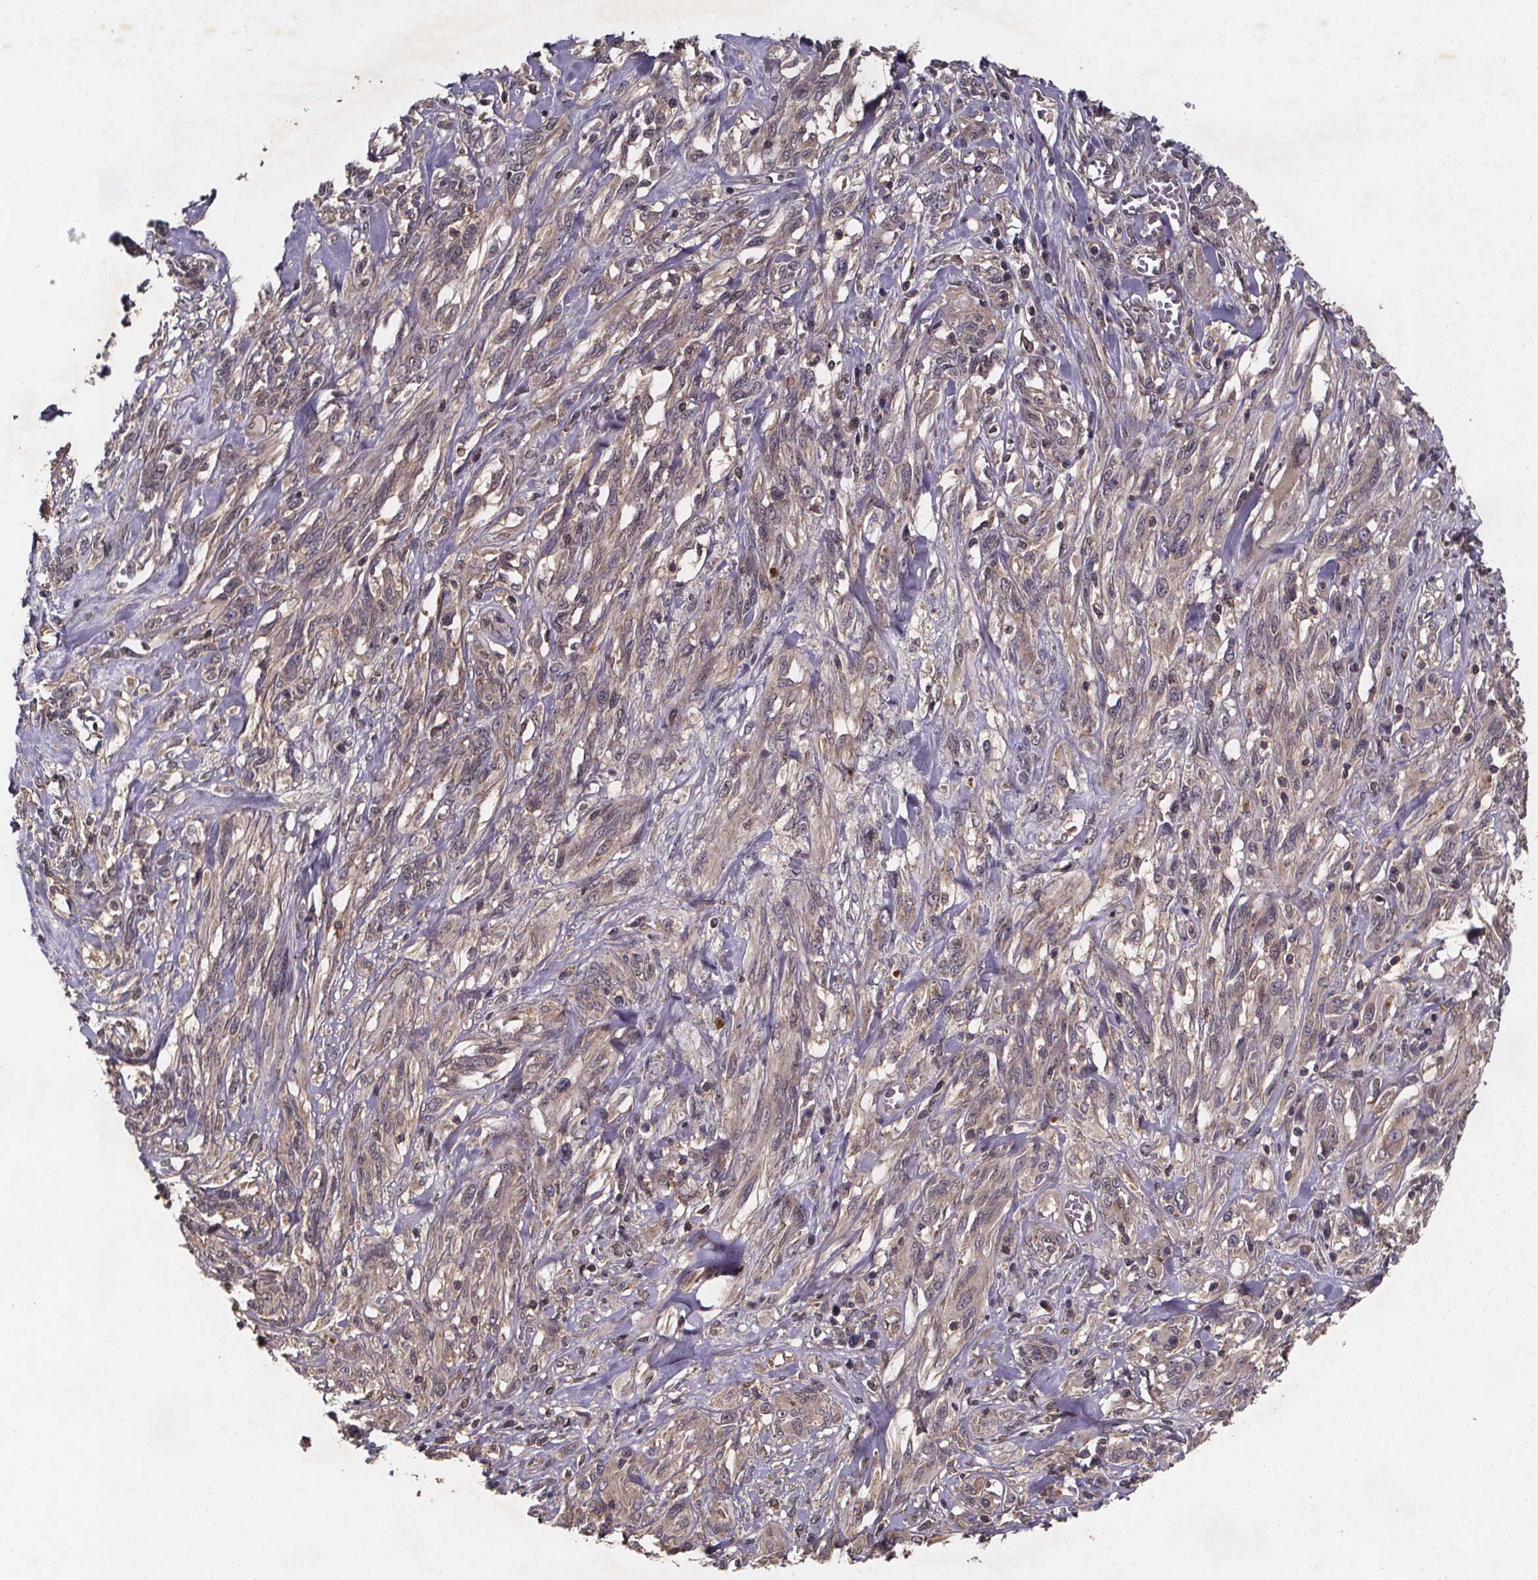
{"staining": {"intensity": "weak", "quantity": ">75%", "location": "cytoplasmic/membranous"}, "tissue": "melanoma", "cell_type": "Tumor cells", "image_type": "cancer", "snomed": [{"axis": "morphology", "description": "Malignant melanoma, NOS"}, {"axis": "topography", "description": "Skin"}], "caption": "Melanoma stained for a protein displays weak cytoplasmic/membranous positivity in tumor cells.", "gene": "PIERCE2", "patient": {"sex": "female", "age": 91}}